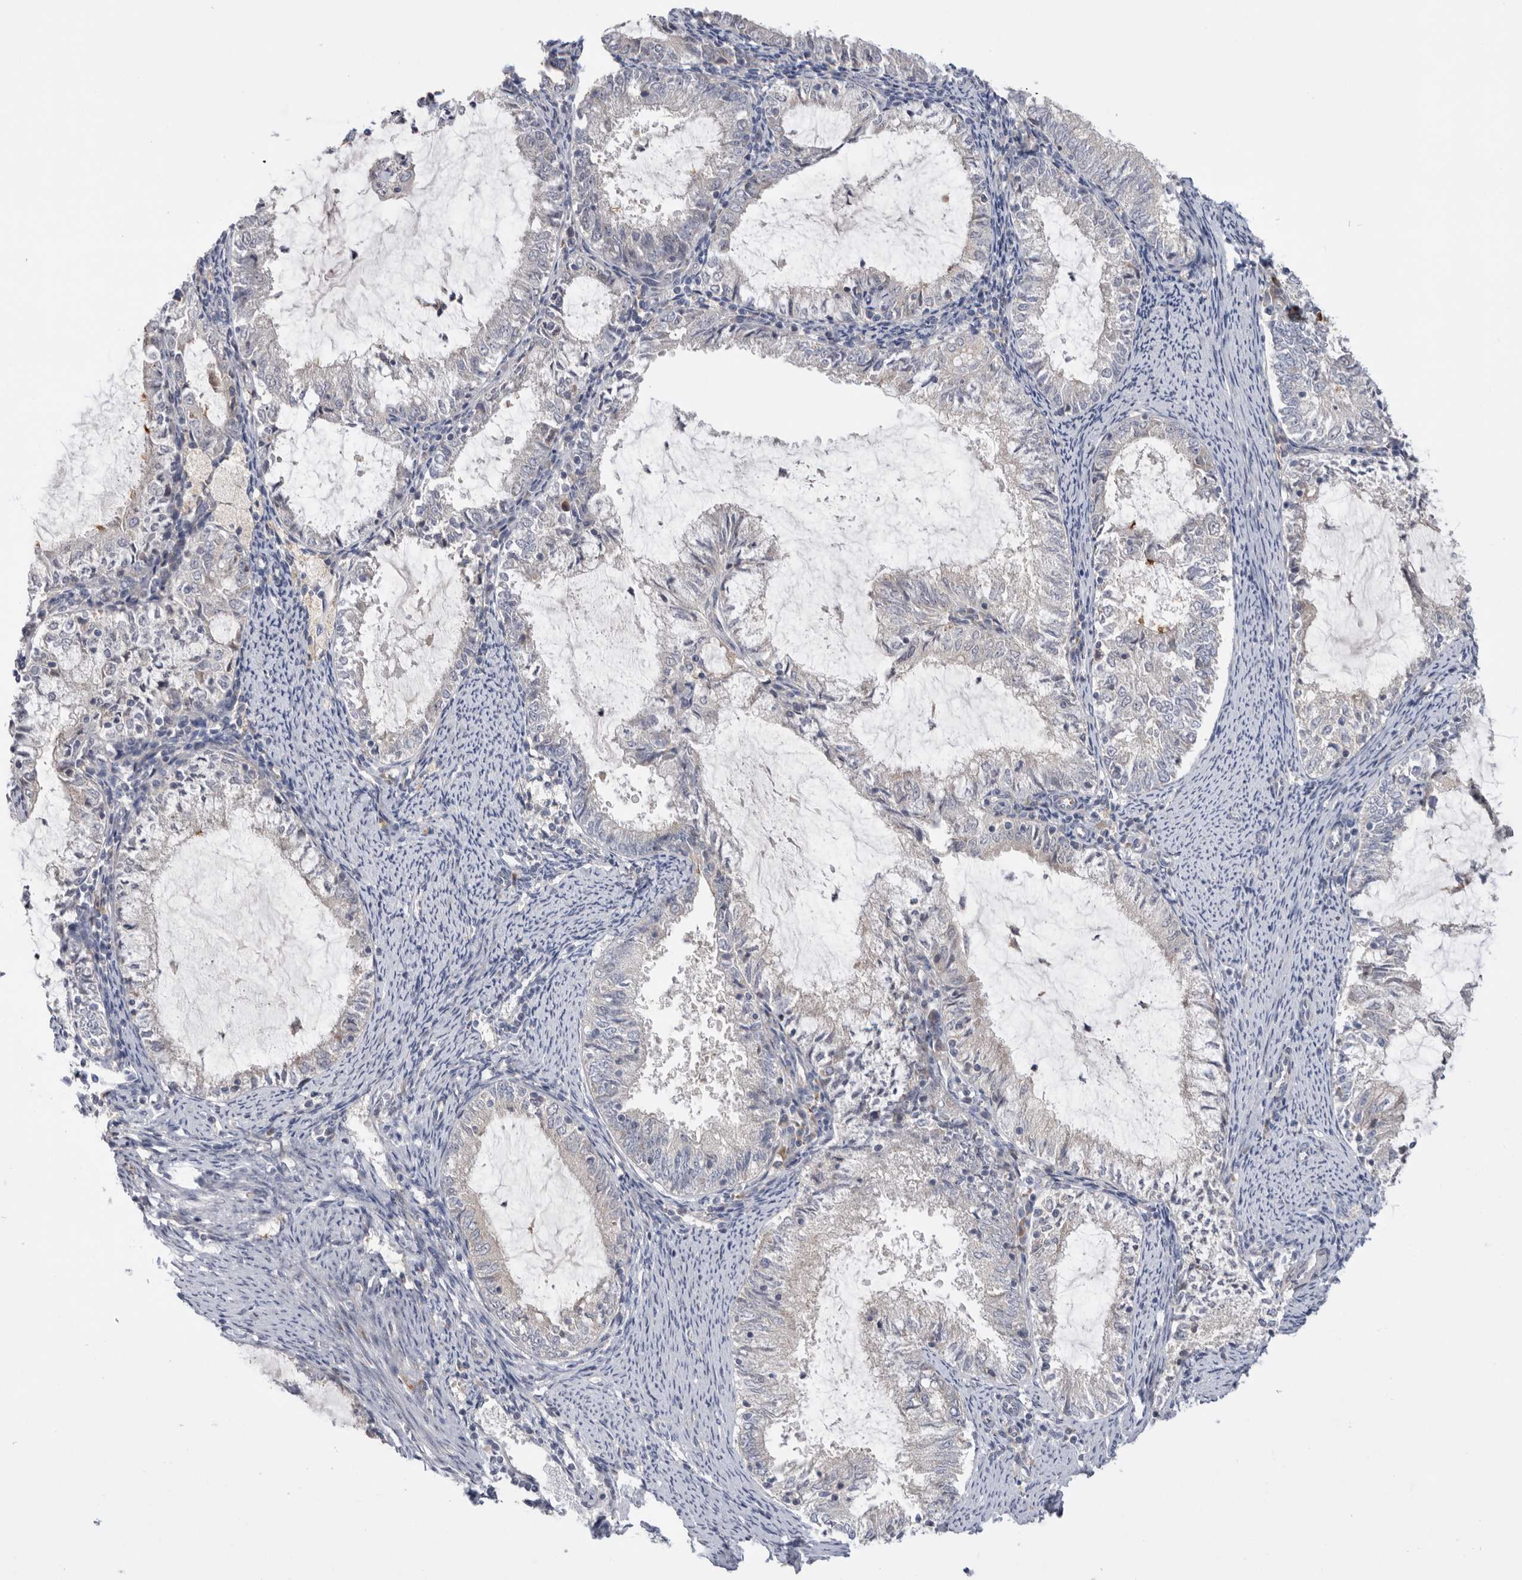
{"staining": {"intensity": "negative", "quantity": "none", "location": "none"}, "tissue": "endometrial cancer", "cell_type": "Tumor cells", "image_type": "cancer", "snomed": [{"axis": "morphology", "description": "Adenocarcinoma, NOS"}, {"axis": "topography", "description": "Endometrium"}], "caption": "IHC image of adenocarcinoma (endometrial) stained for a protein (brown), which reveals no expression in tumor cells. (DAB (3,3'-diaminobenzidine) immunohistochemistry (IHC), high magnification).", "gene": "MTFR1L", "patient": {"sex": "female", "age": 57}}